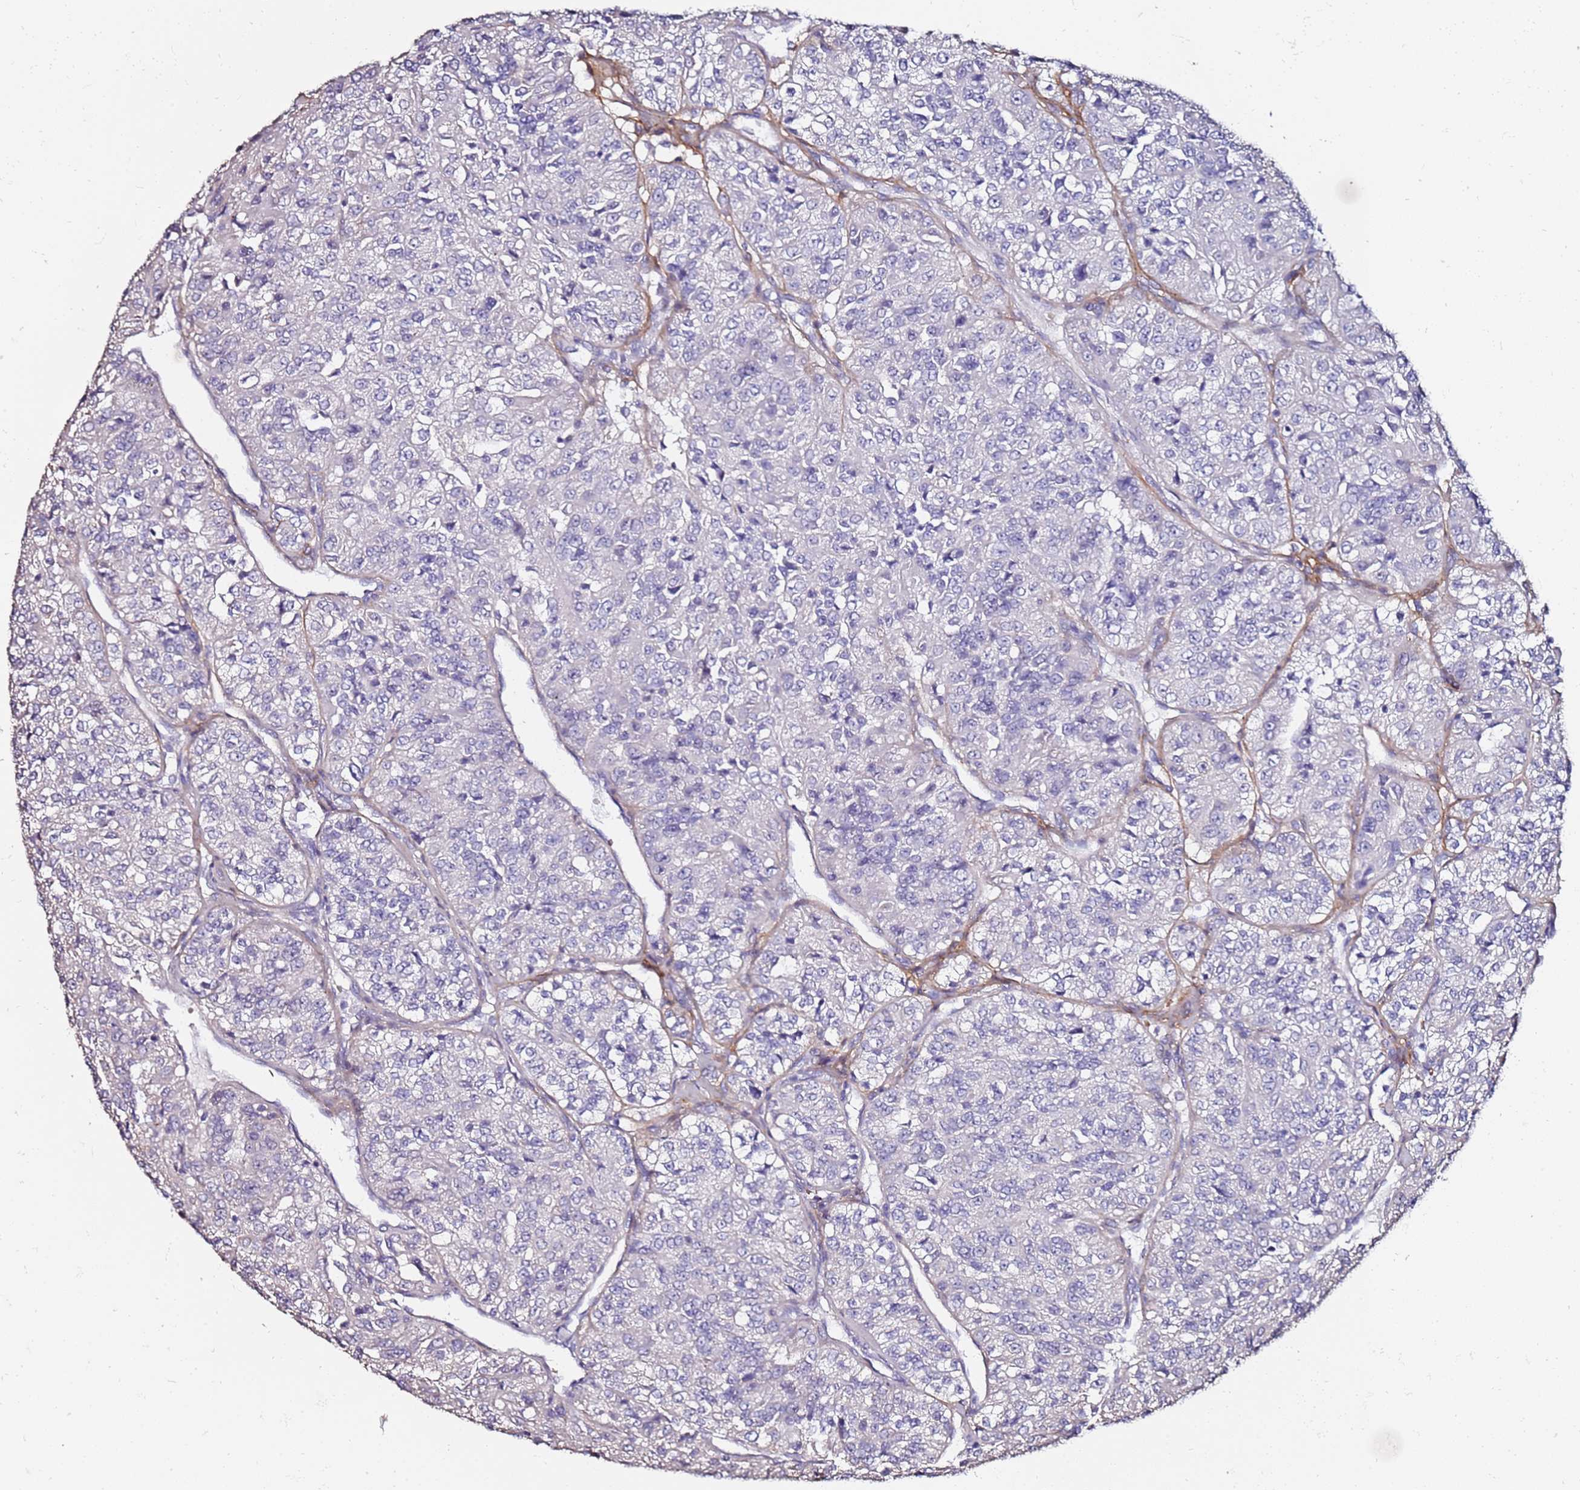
{"staining": {"intensity": "negative", "quantity": "none", "location": "none"}, "tissue": "renal cancer", "cell_type": "Tumor cells", "image_type": "cancer", "snomed": [{"axis": "morphology", "description": "Adenocarcinoma, NOS"}, {"axis": "topography", "description": "Kidney"}], "caption": "An IHC image of renal adenocarcinoma is shown. There is no staining in tumor cells of renal adenocarcinoma.", "gene": "C3orf80", "patient": {"sex": "female", "age": 63}}